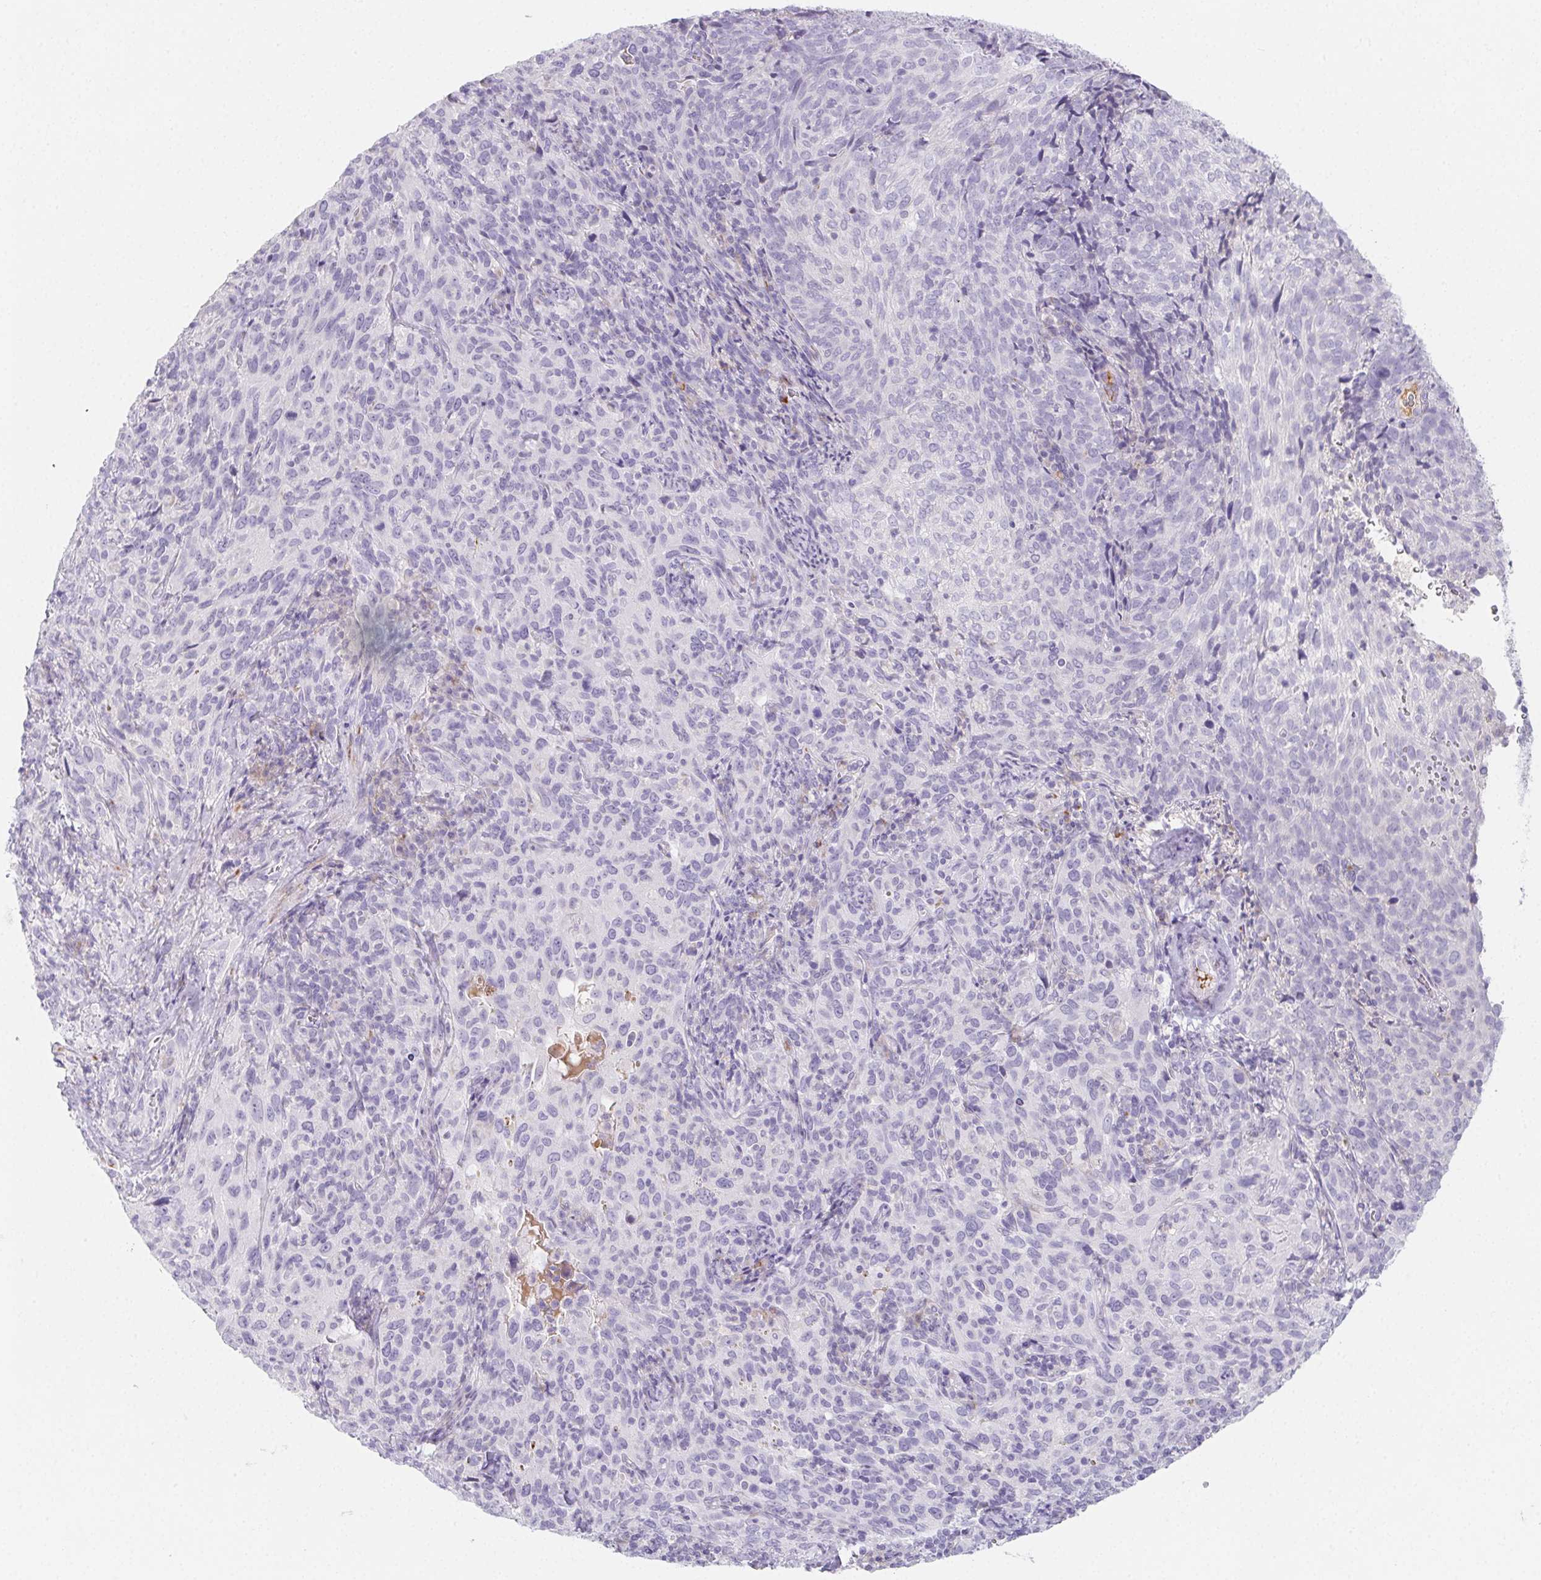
{"staining": {"intensity": "negative", "quantity": "none", "location": "none"}, "tissue": "cervical cancer", "cell_type": "Tumor cells", "image_type": "cancer", "snomed": [{"axis": "morphology", "description": "Squamous cell carcinoma, NOS"}, {"axis": "topography", "description": "Cervix"}], "caption": "Tumor cells are negative for brown protein staining in cervical squamous cell carcinoma.", "gene": "ITIH2", "patient": {"sex": "female", "age": 51}}